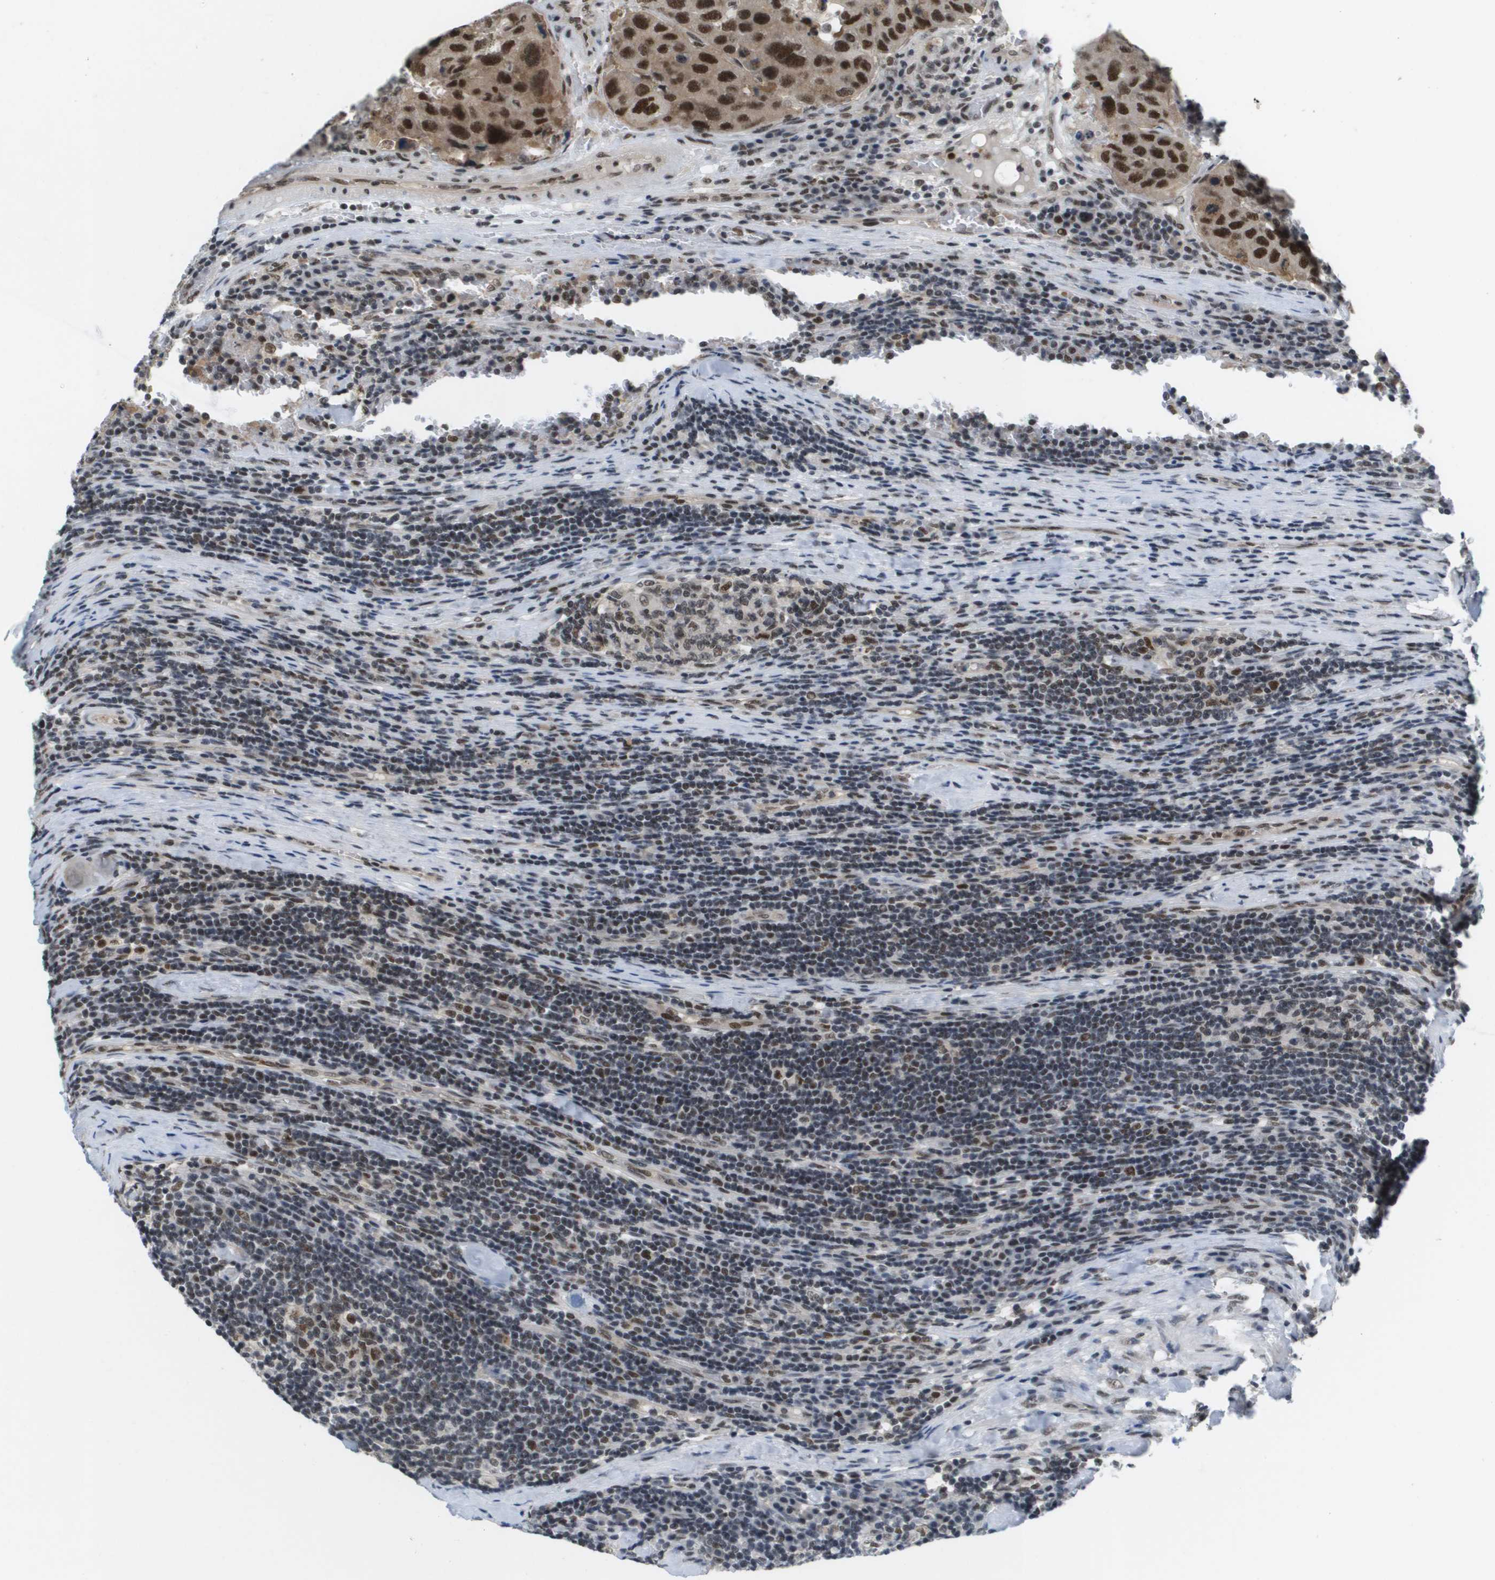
{"staining": {"intensity": "strong", "quantity": ">75%", "location": "nuclear"}, "tissue": "urothelial cancer", "cell_type": "Tumor cells", "image_type": "cancer", "snomed": [{"axis": "morphology", "description": "Urothelial carcinoma, High grade"}, {"axis": "topography", "description": "Lymph node"}, {"axis": "topography", "description": "Urinary bladder"}], "caption": "The immunohistochemical stain shows strong nuclear positivity in tumor cells of urothelial carcinoma (high-grade) tissue. (Brightfield microscopy of DAB IHC at high magnification).", "gene": "ISY1", "patient": {"sex": "male", "age": 51}}